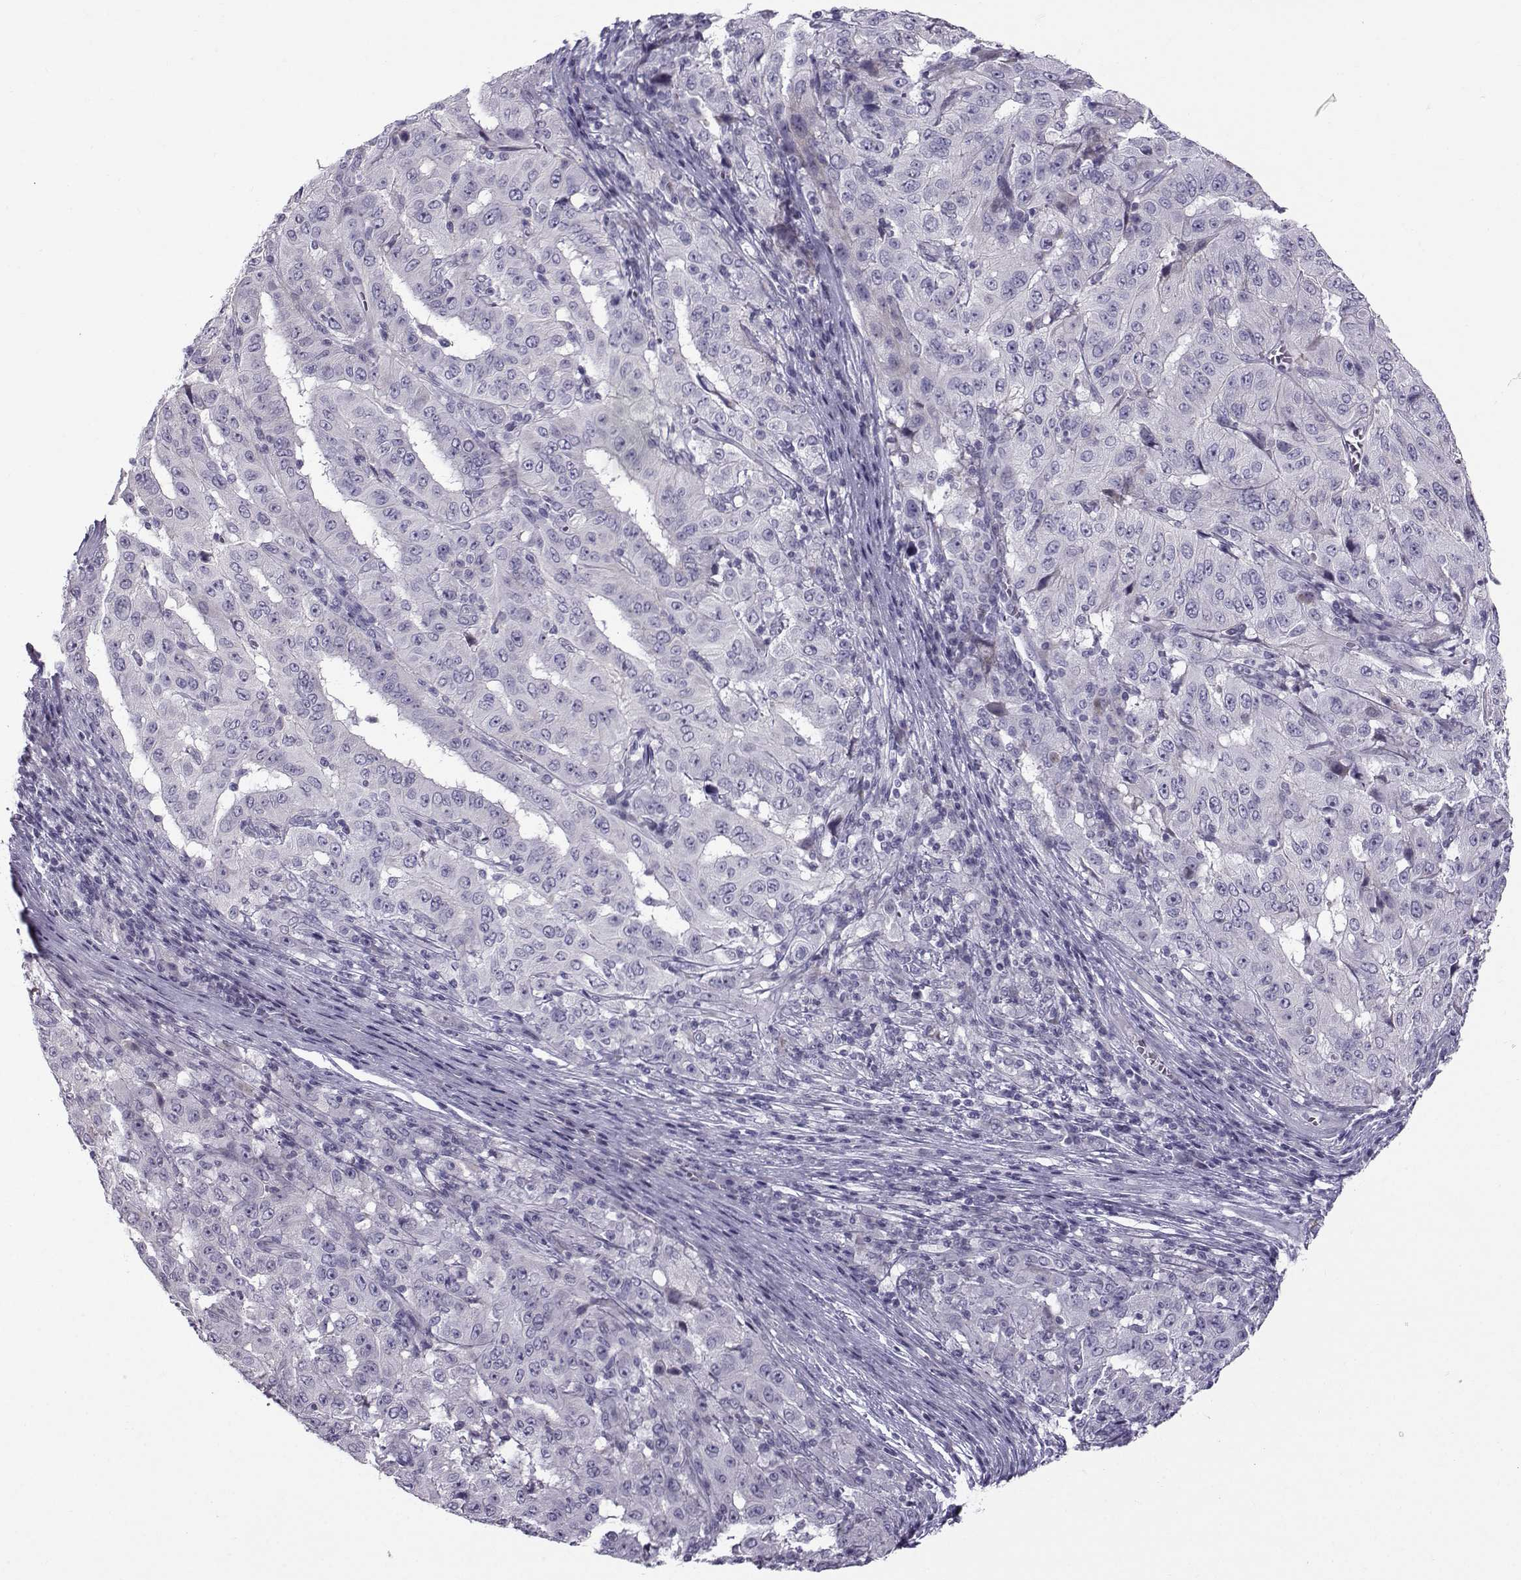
{"staining": {"intensity": "negative", "quantity": "none", "location": "none"}, "tissue": "pancreatic cancer", "cell_type": "Tumor cells", "image_type": "cancer", "snomed": [{"axis": "morphology", "description": "Adenocarcinoma, NOS"}, {"axis": "topography", "description": "Pancreas"}], "caption": "The immunohistochemistry photomicrograph has no significant positivity in tumor cells of pancreatic cancer (adenocarcinoma) tissue.", "gene": "DMRT3", "patient": {"sex": "male", "age": 63}}